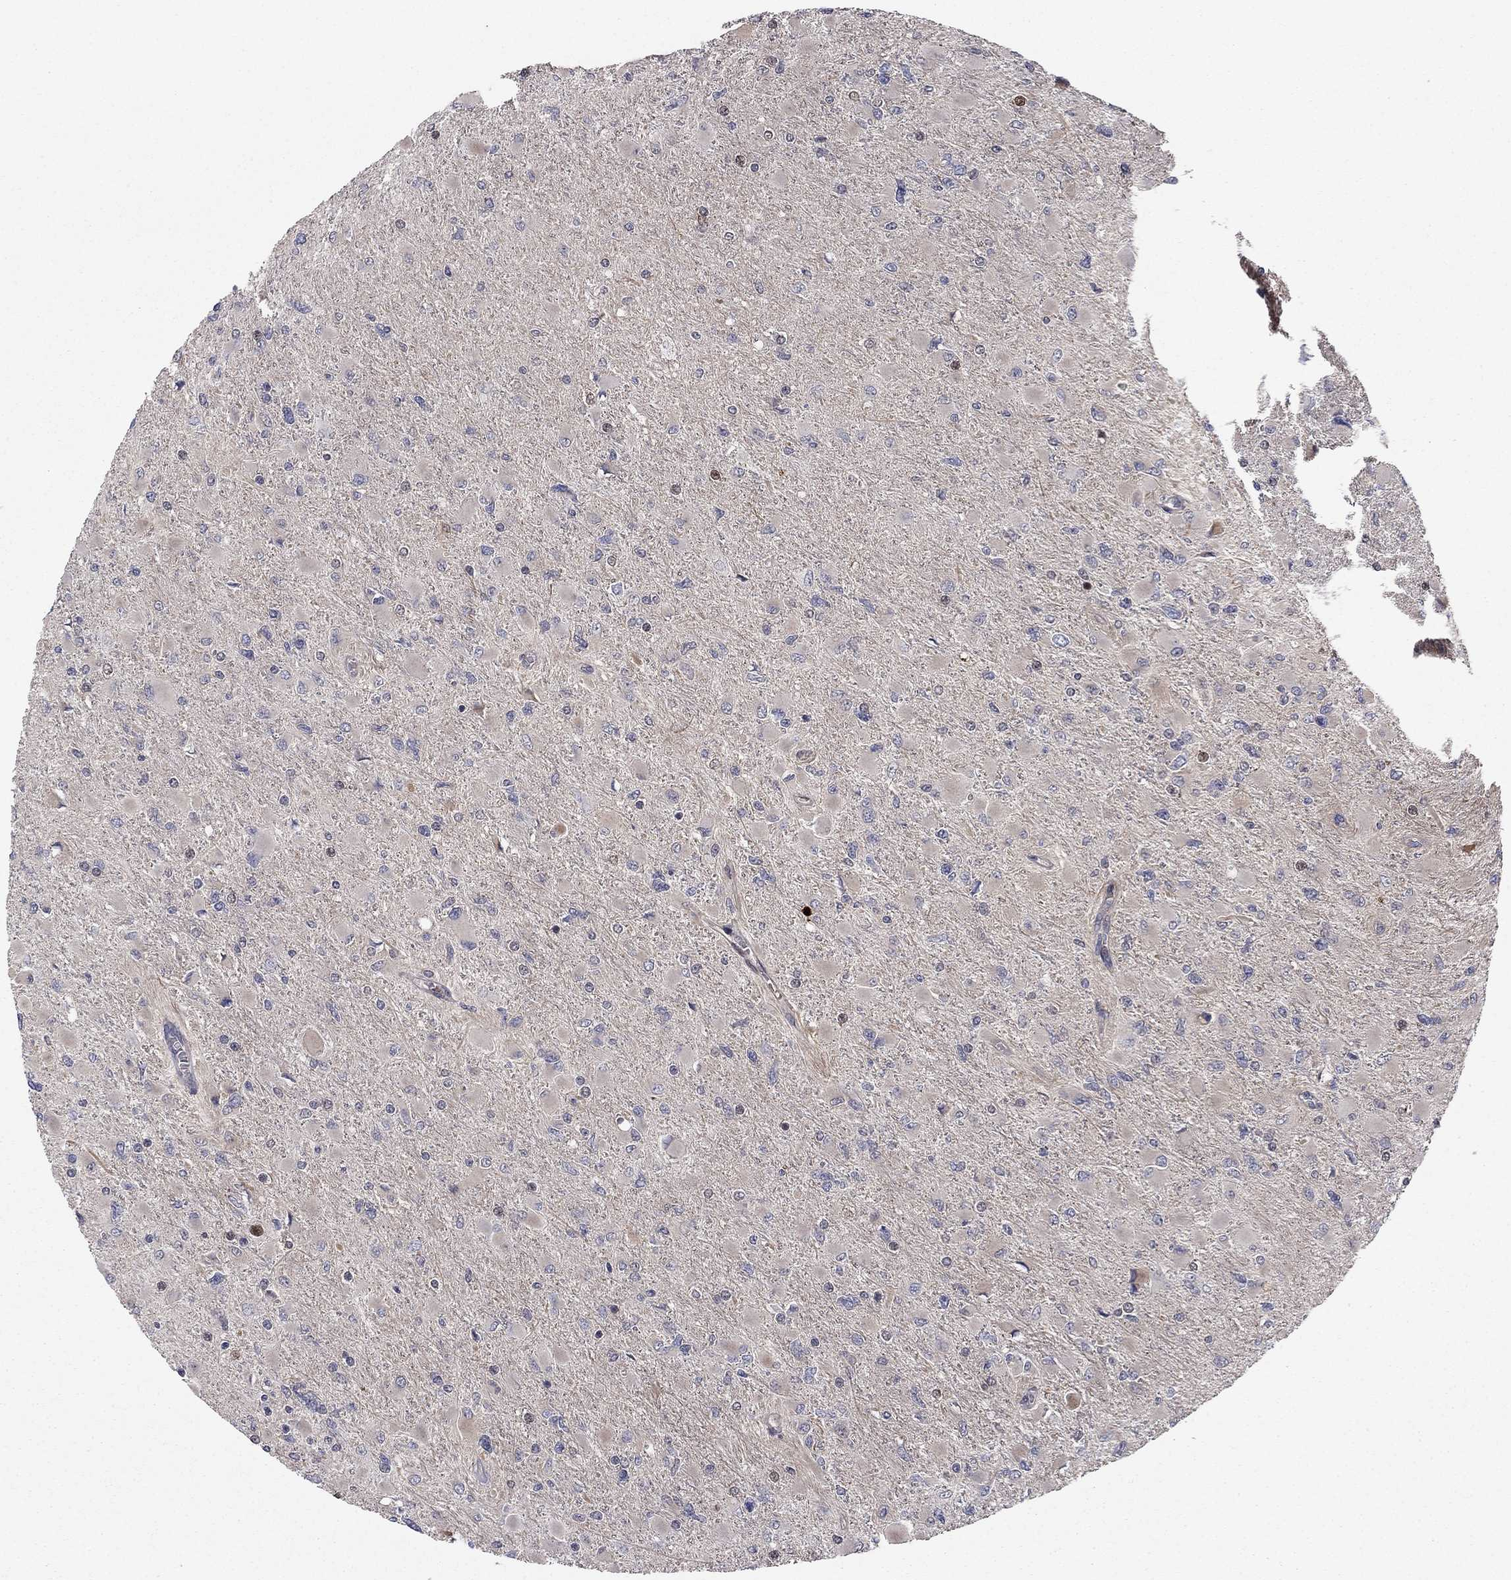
{"staining": {"intensity": "negative", "quantity": "none", "location": "none"}, "tissue": "glioma", "cell_type": "Tumor cells", "image_type": "cancer", "snomed": [{"axis": "morphology", "description": "Glioma, malignant, High grade"}, {"axis": "topography", "description": "Cerebral cortex"}], "caption": "Tumor cells are negative for protein expression in human malignant glioma (high-grade). (Stains: DAB (3,3'-diaminobenzidine) IHC with hematoxylin counter stain, Microscopy: brightfield microscopy at high magnification).", "gene": "BCL11A", "patient": {"sex": "female", "age": 36}}